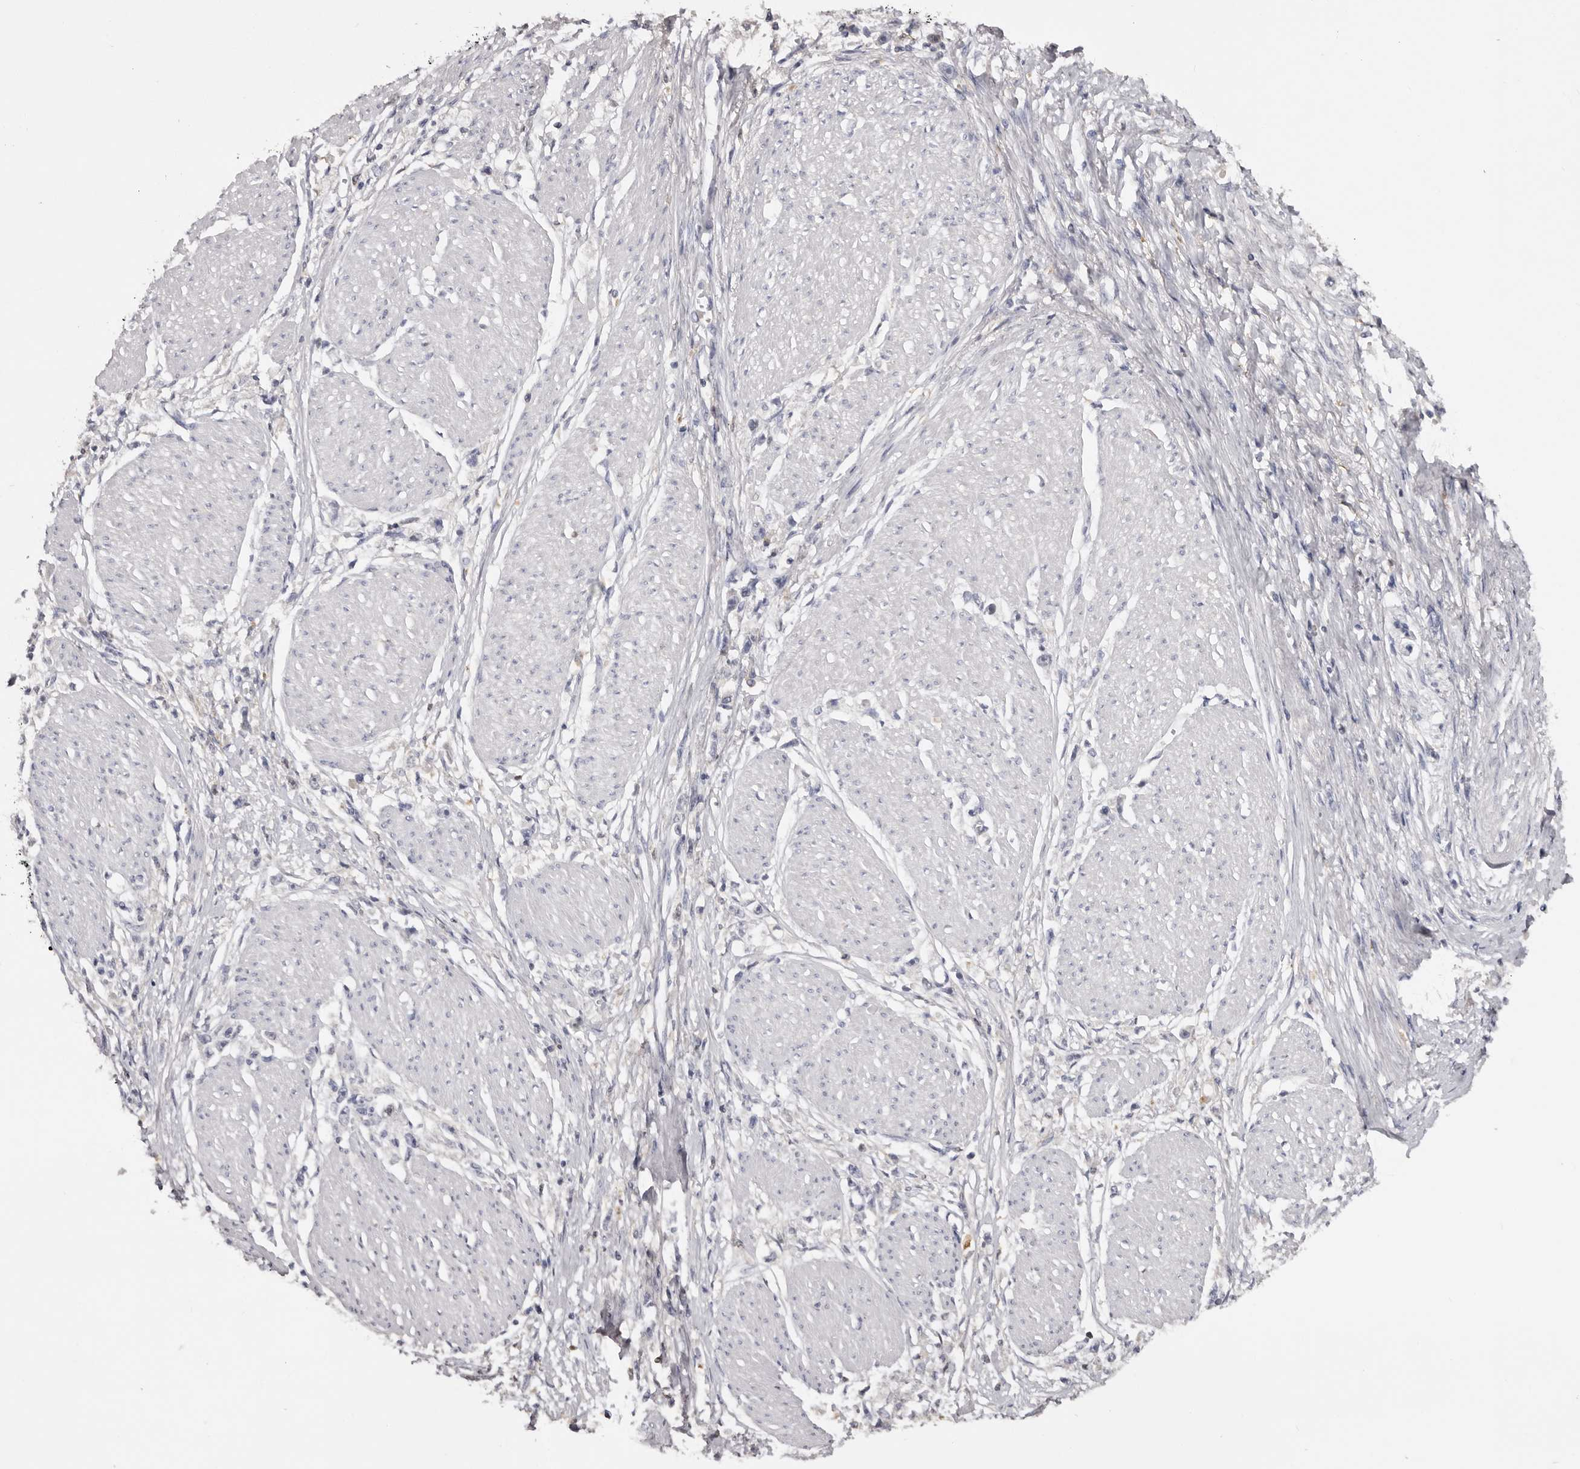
{"staining": {"intensity": "negative", "quantity": "none", "location": "none"}, "tissue": "stomach cancer", "cell_type": "Tumor cells", "image_type": "cancer", "snomed": [{"axis": "morphology", "description": "Adenocarcinoma, NOS"}, {"axis": "topography", "description": "Stomach"}], "caption": "DAB (3,3'-diaminobenzidine) immunohistochemical staining of human stomach cancer demonstrates no significant expression in tumor cells.", "gene": "KLHL38", "patient": {"sex": "female", "age": 59}}